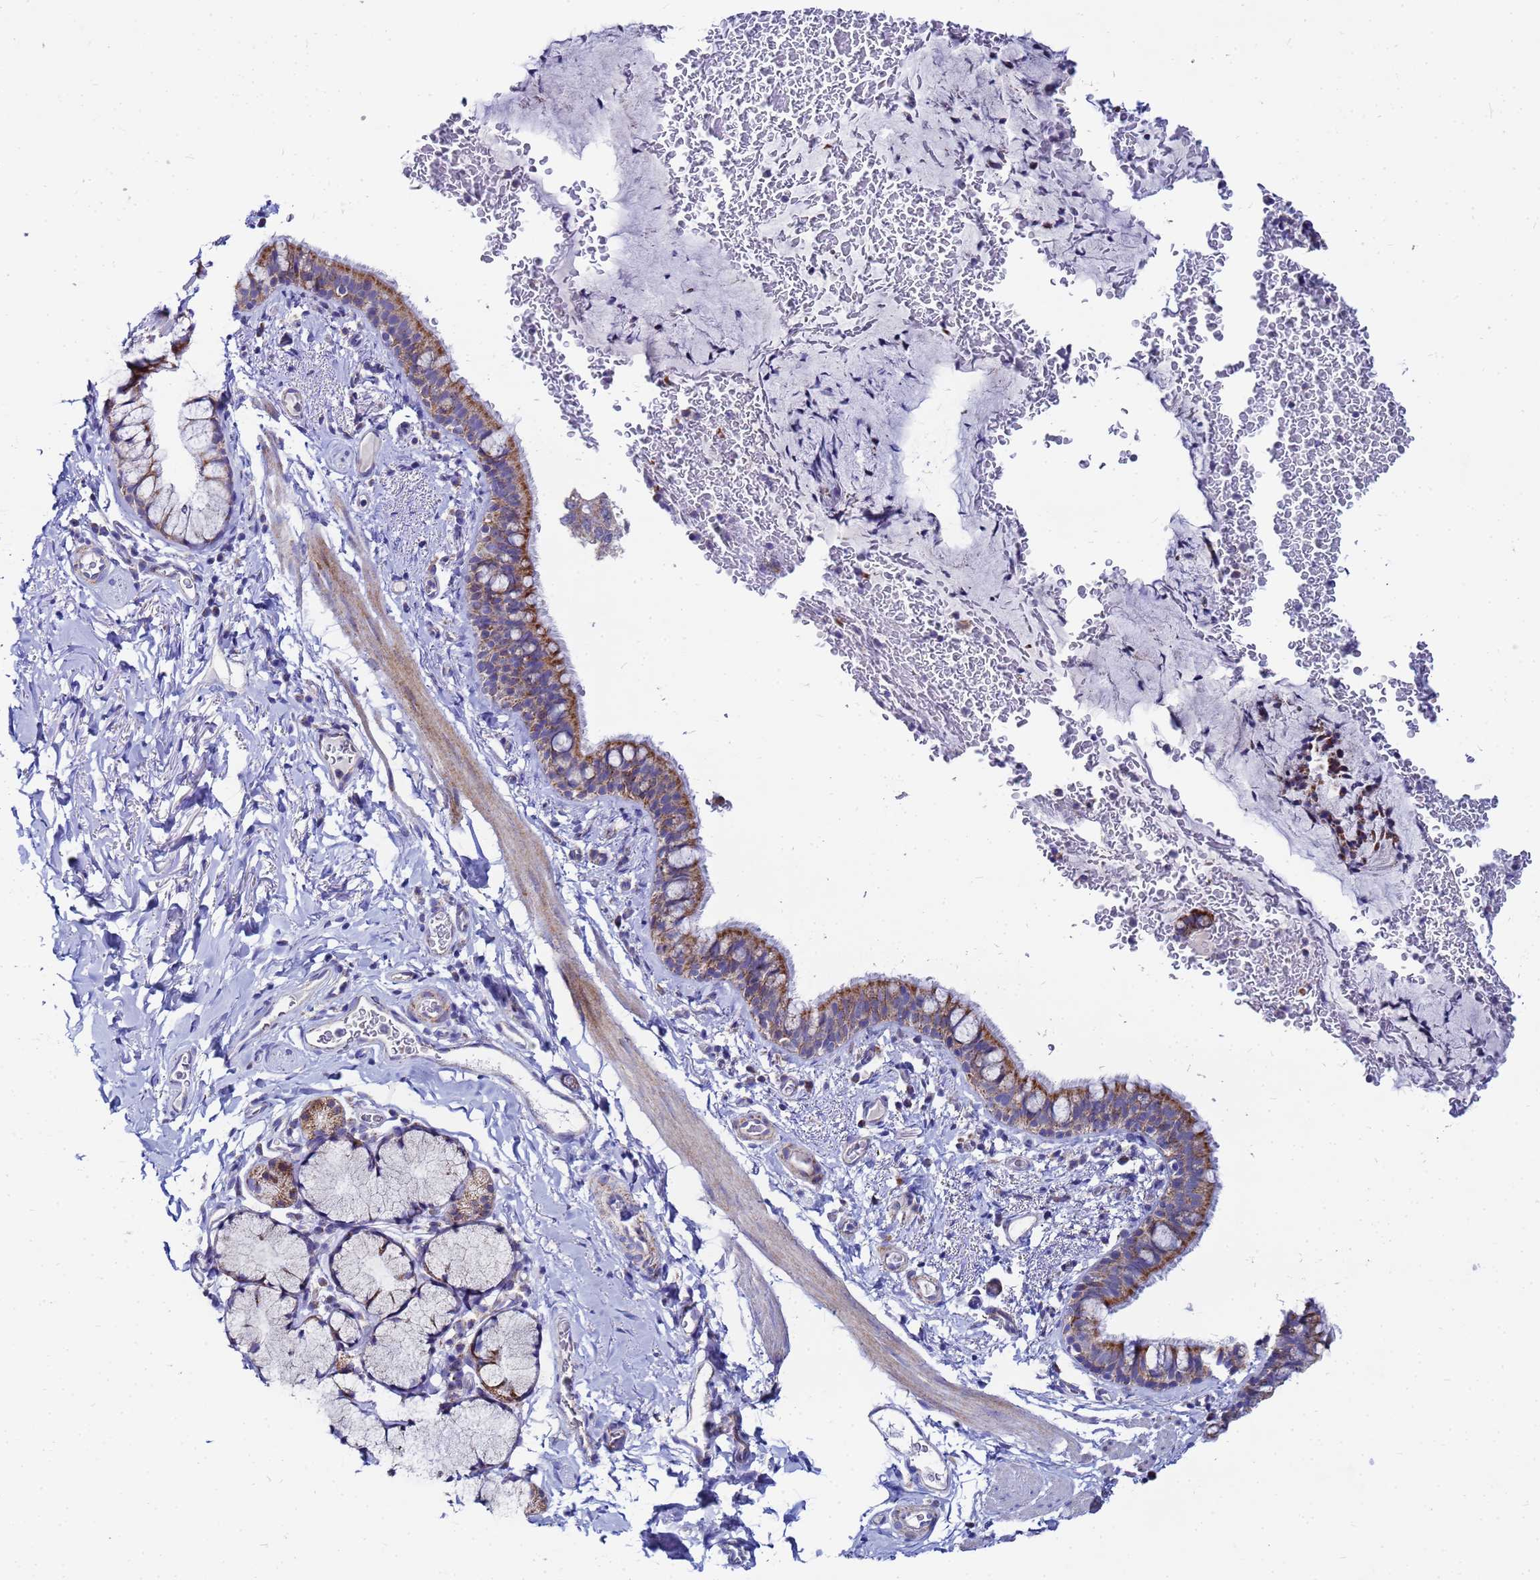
{"staining": {"intensity": "strong", "quantity": ">75%", "location": "cytoplasmic/membranous"}, "tissue": "bronchus", "cell_type": "Respiratory epithelial cells", "image_type": "normal", "snomed": [{"axis": "morphology", "description": "Normal tissue, NOS"}, {"axis": "topography", "description": "Cartilage tissue"}, {"axis": "topography", "description": "Bronchus"}], "caption": "Immunohistochemistry image of benign bronchus stained for a protein (brown), which demonstrates high levels of strong cytoplasmic/membranous expression in about >75% of respiratory epithelial cells.", "gene": "FAHD2A", "patient": {"sex": "female", "age": 36}}